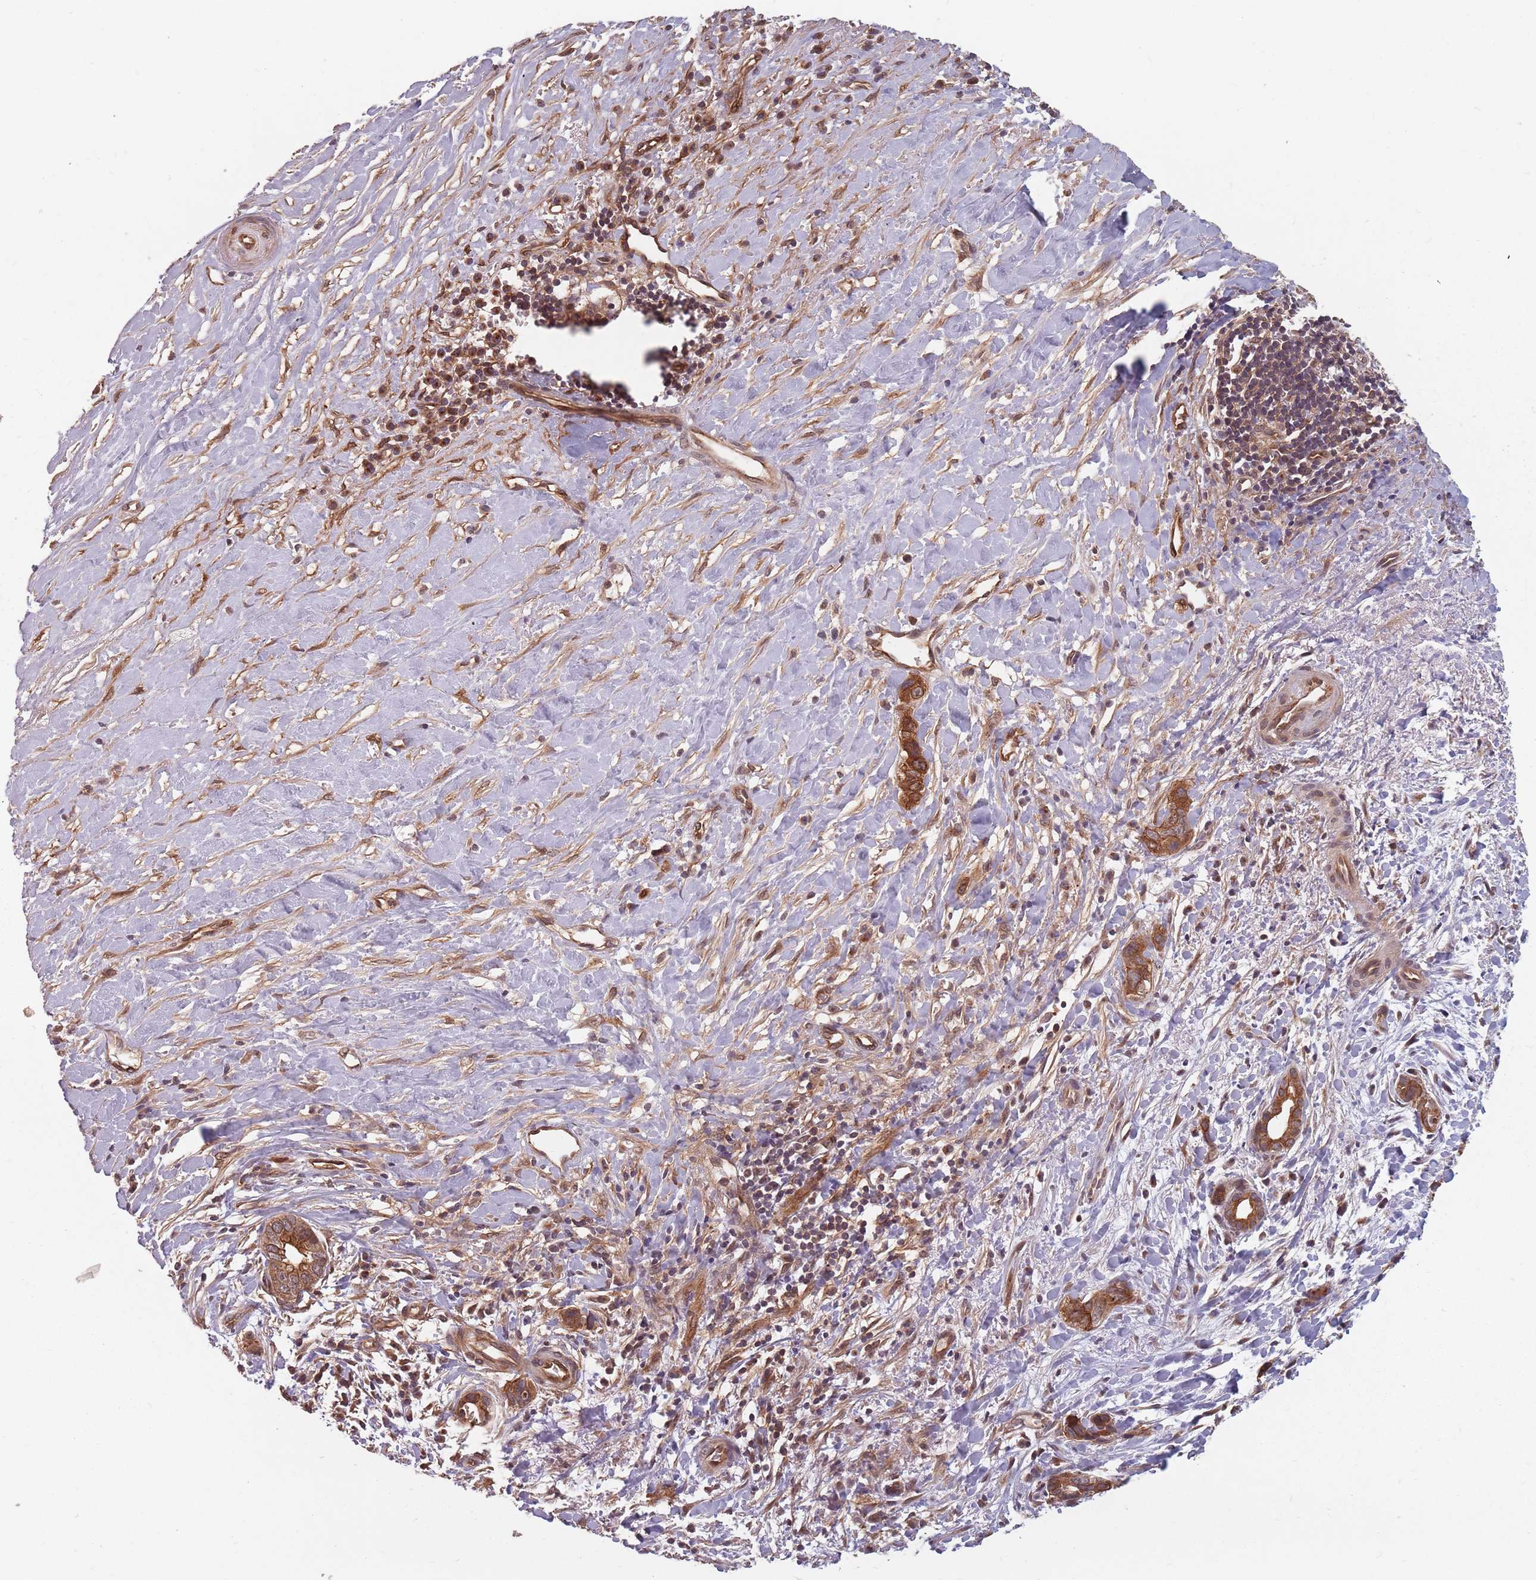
{"staining": {"intensity": "strong", "quantity": ">75%", "location": "cytoplasmic/membranous"}, "tissue": "liver cancer", "cell_type": "Tumor cells", "image_type": "cancer", "snomed": [{"axis": "morphology", "description": "Cholangiocarcinoma"}, {"axis": "topography", "description": "Liver"}], "caption": "Human liver cancer stained with a protein marker displays strong staining in tumor cells.", "gene": "C3orf14", "patient": {"sex": "female", "age": 79}}